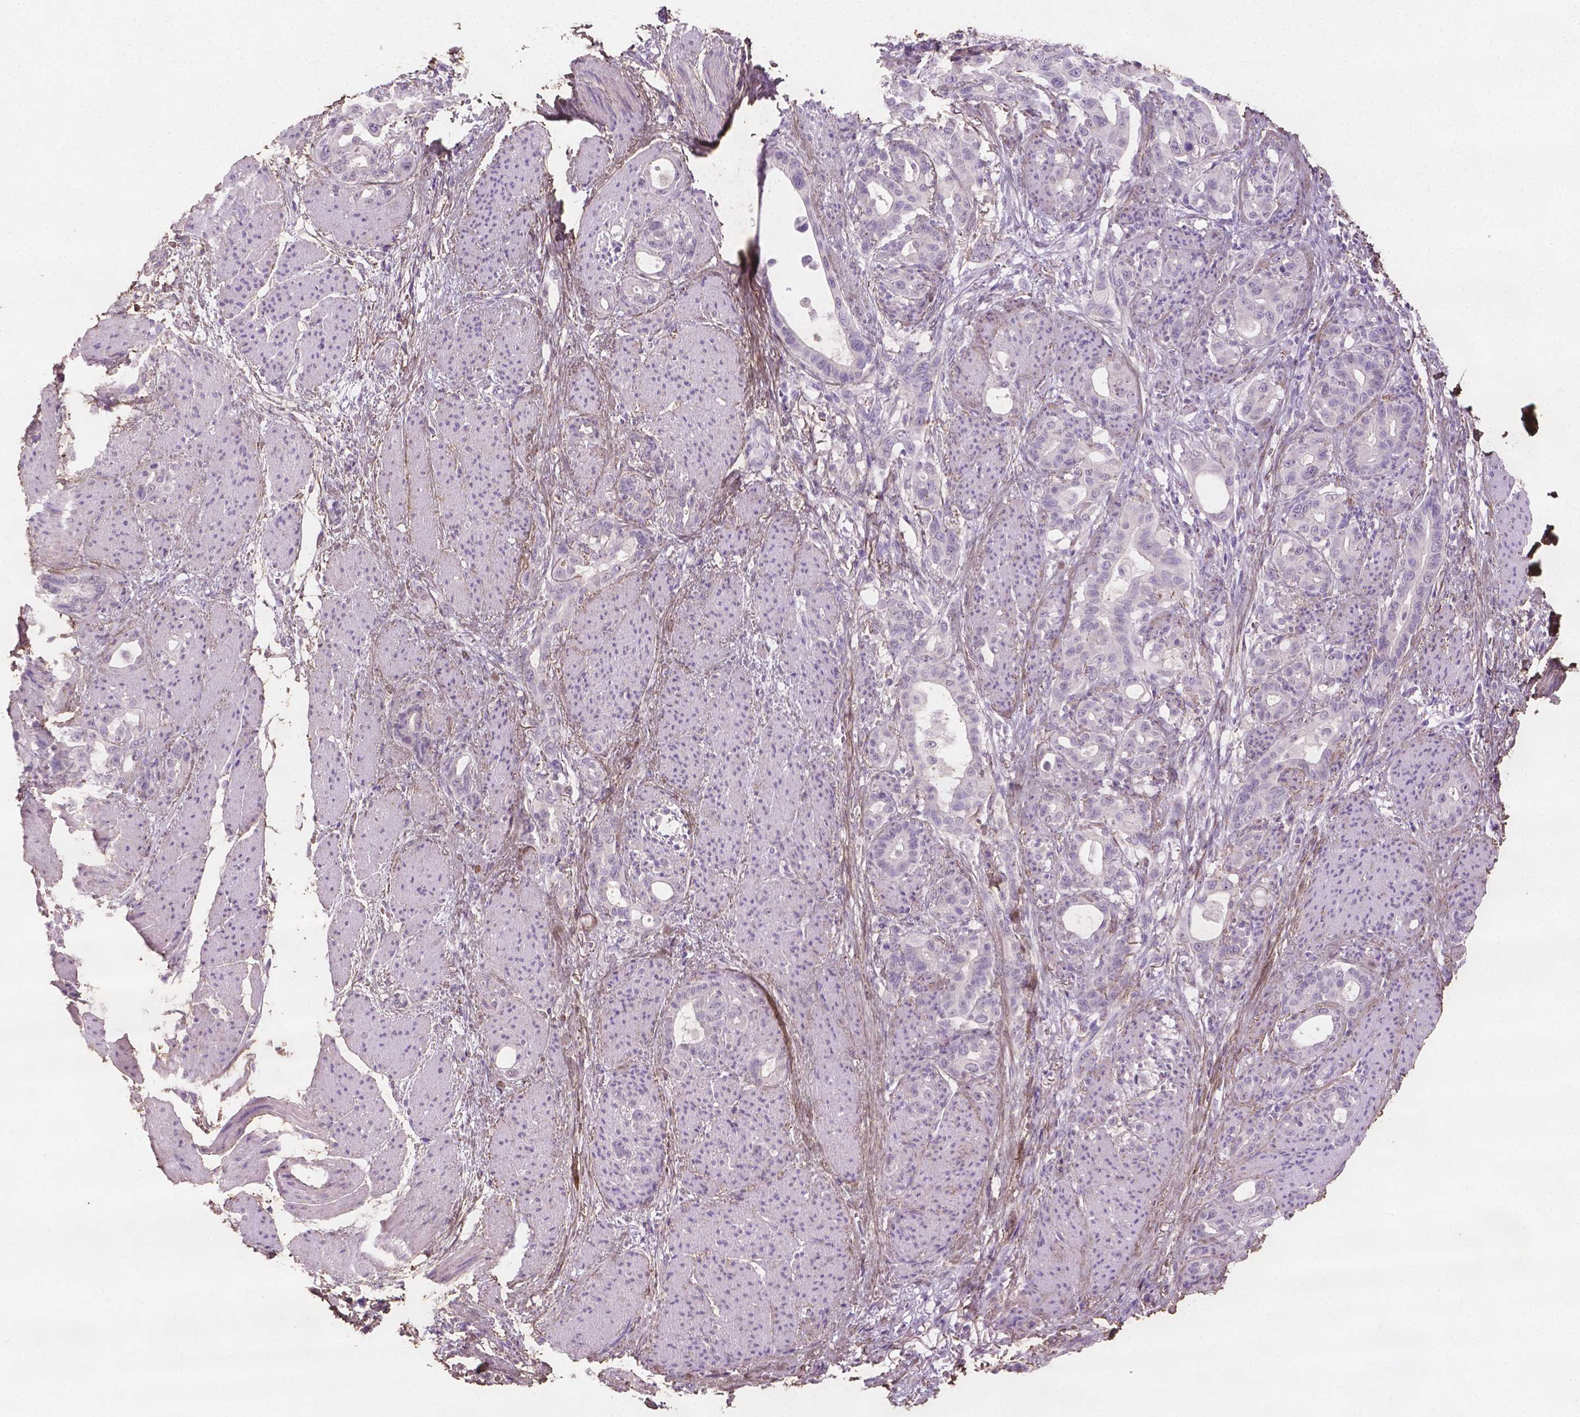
{"staining": {"intensity": "negative", "quantity": "none", "location": "none"}, "tissue": "stomach cancer", "cell_type": "Tumor cells", "image_type": "cancer", "snomed": [{"axis": "morphology", "description": "Normal tissue, NOS"}, {"axis": "morphology", "description": "Adenocarcinoma, NOS"}, {"axis": "topography", "description": "Esophagus"}, {"axis": "topography", "description": "Stomach, upper"}], "caption": "Stomach cancer was stained to show a protein in brown. There is no significant positivity in tumor cells.", "gene": "DLG2", "patient": {"sex": "male", "age": 62}}